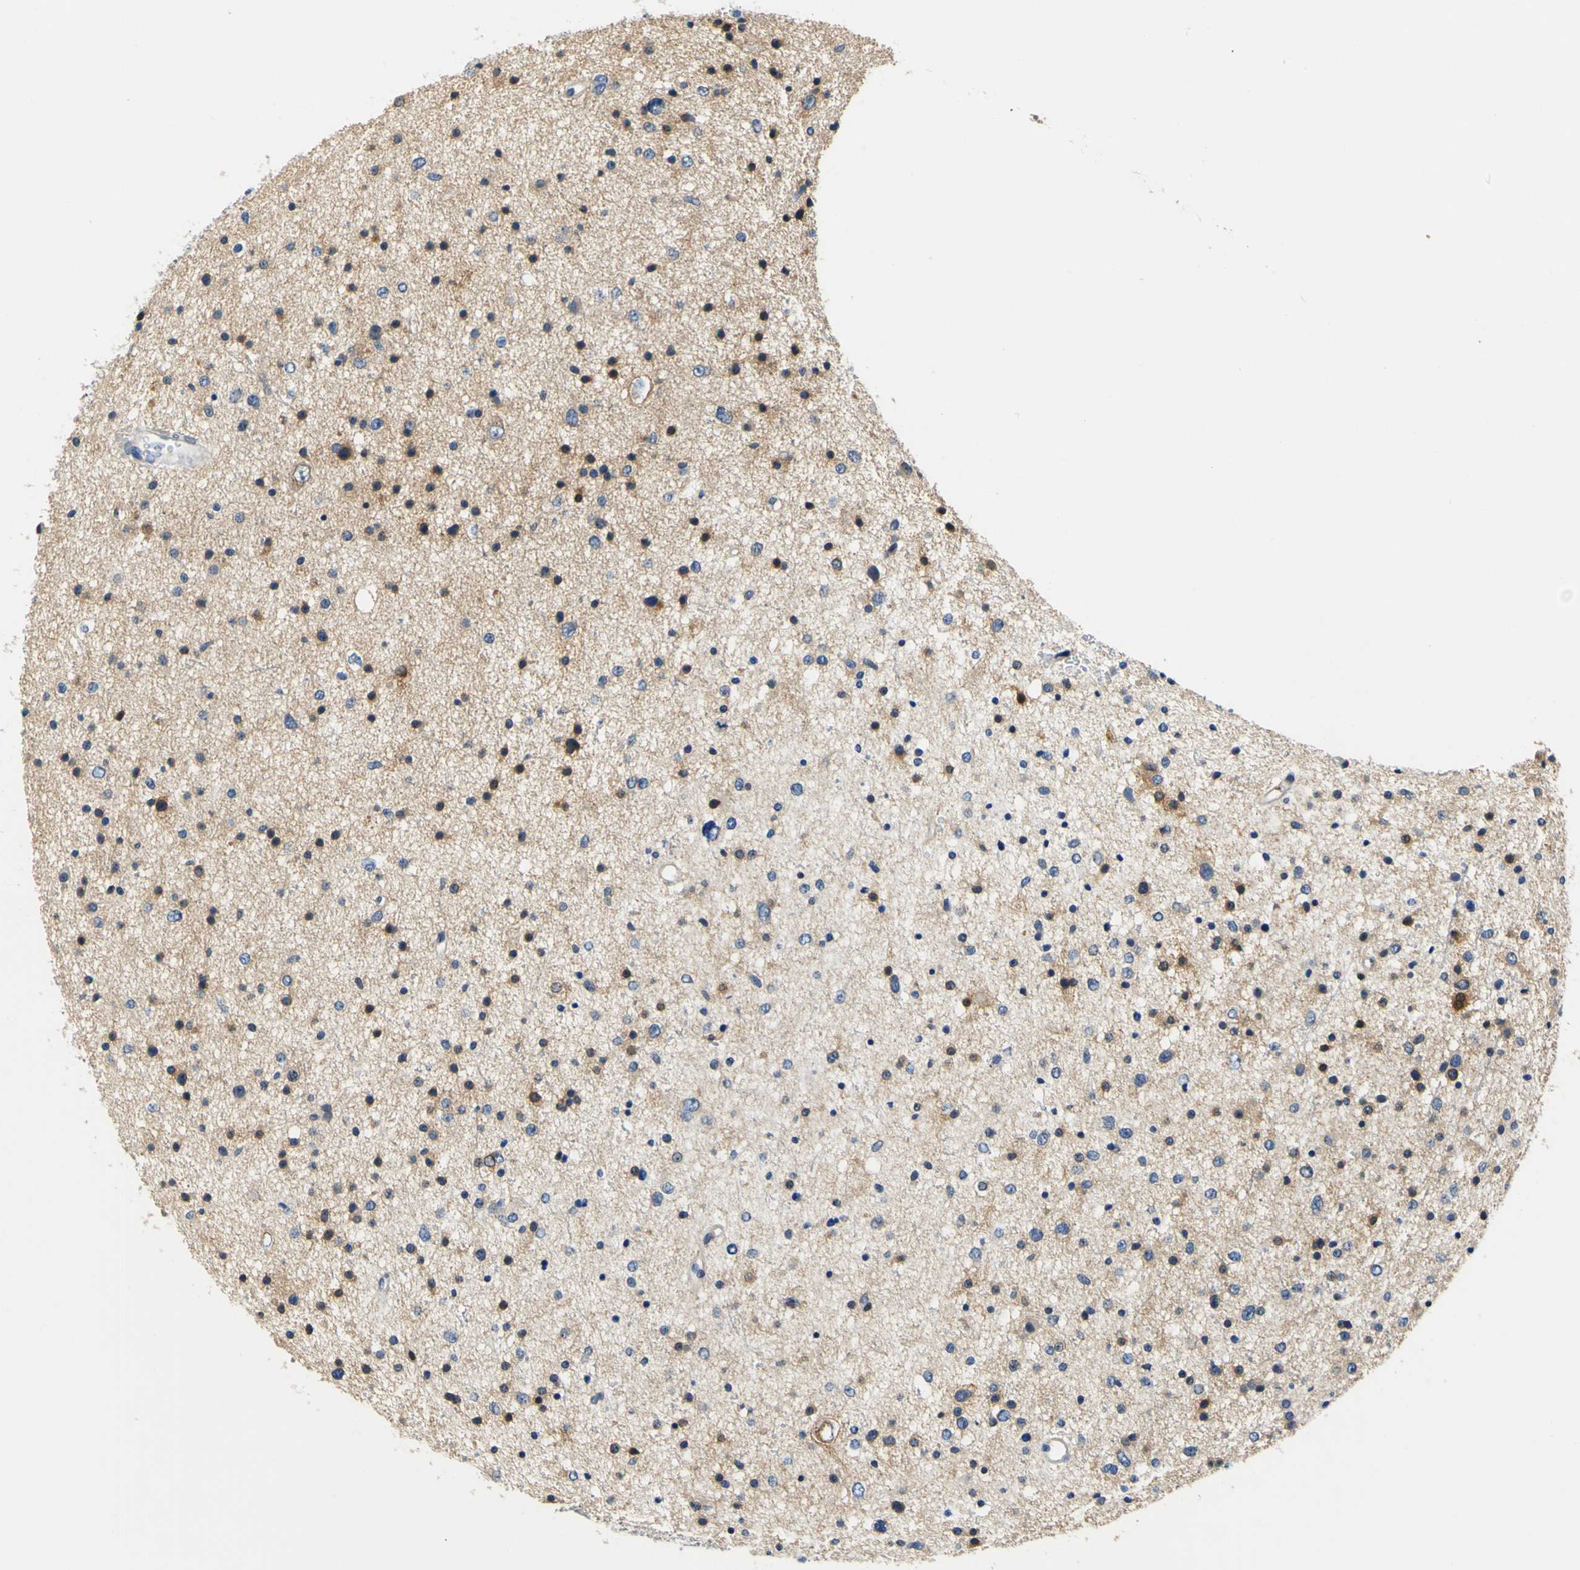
{"staining": {"intensity": "negative", "quantity": "none", "location": "none"}, "tissue": "glioma", "cell_type": "Tumor cells", "image_type": "cancer", "snomed": [{"axis": "morphology", "description": "Glioma, malignant, Low grade"}, {"axis": "topography", "description": "Brain"}], "caption": "Glioma stained for a protein using immunohistochemistry (IHC) exhibits no positivity tumor cells.", "gene": "TNIK", "patient": {"sex": "female", "age": 37}}